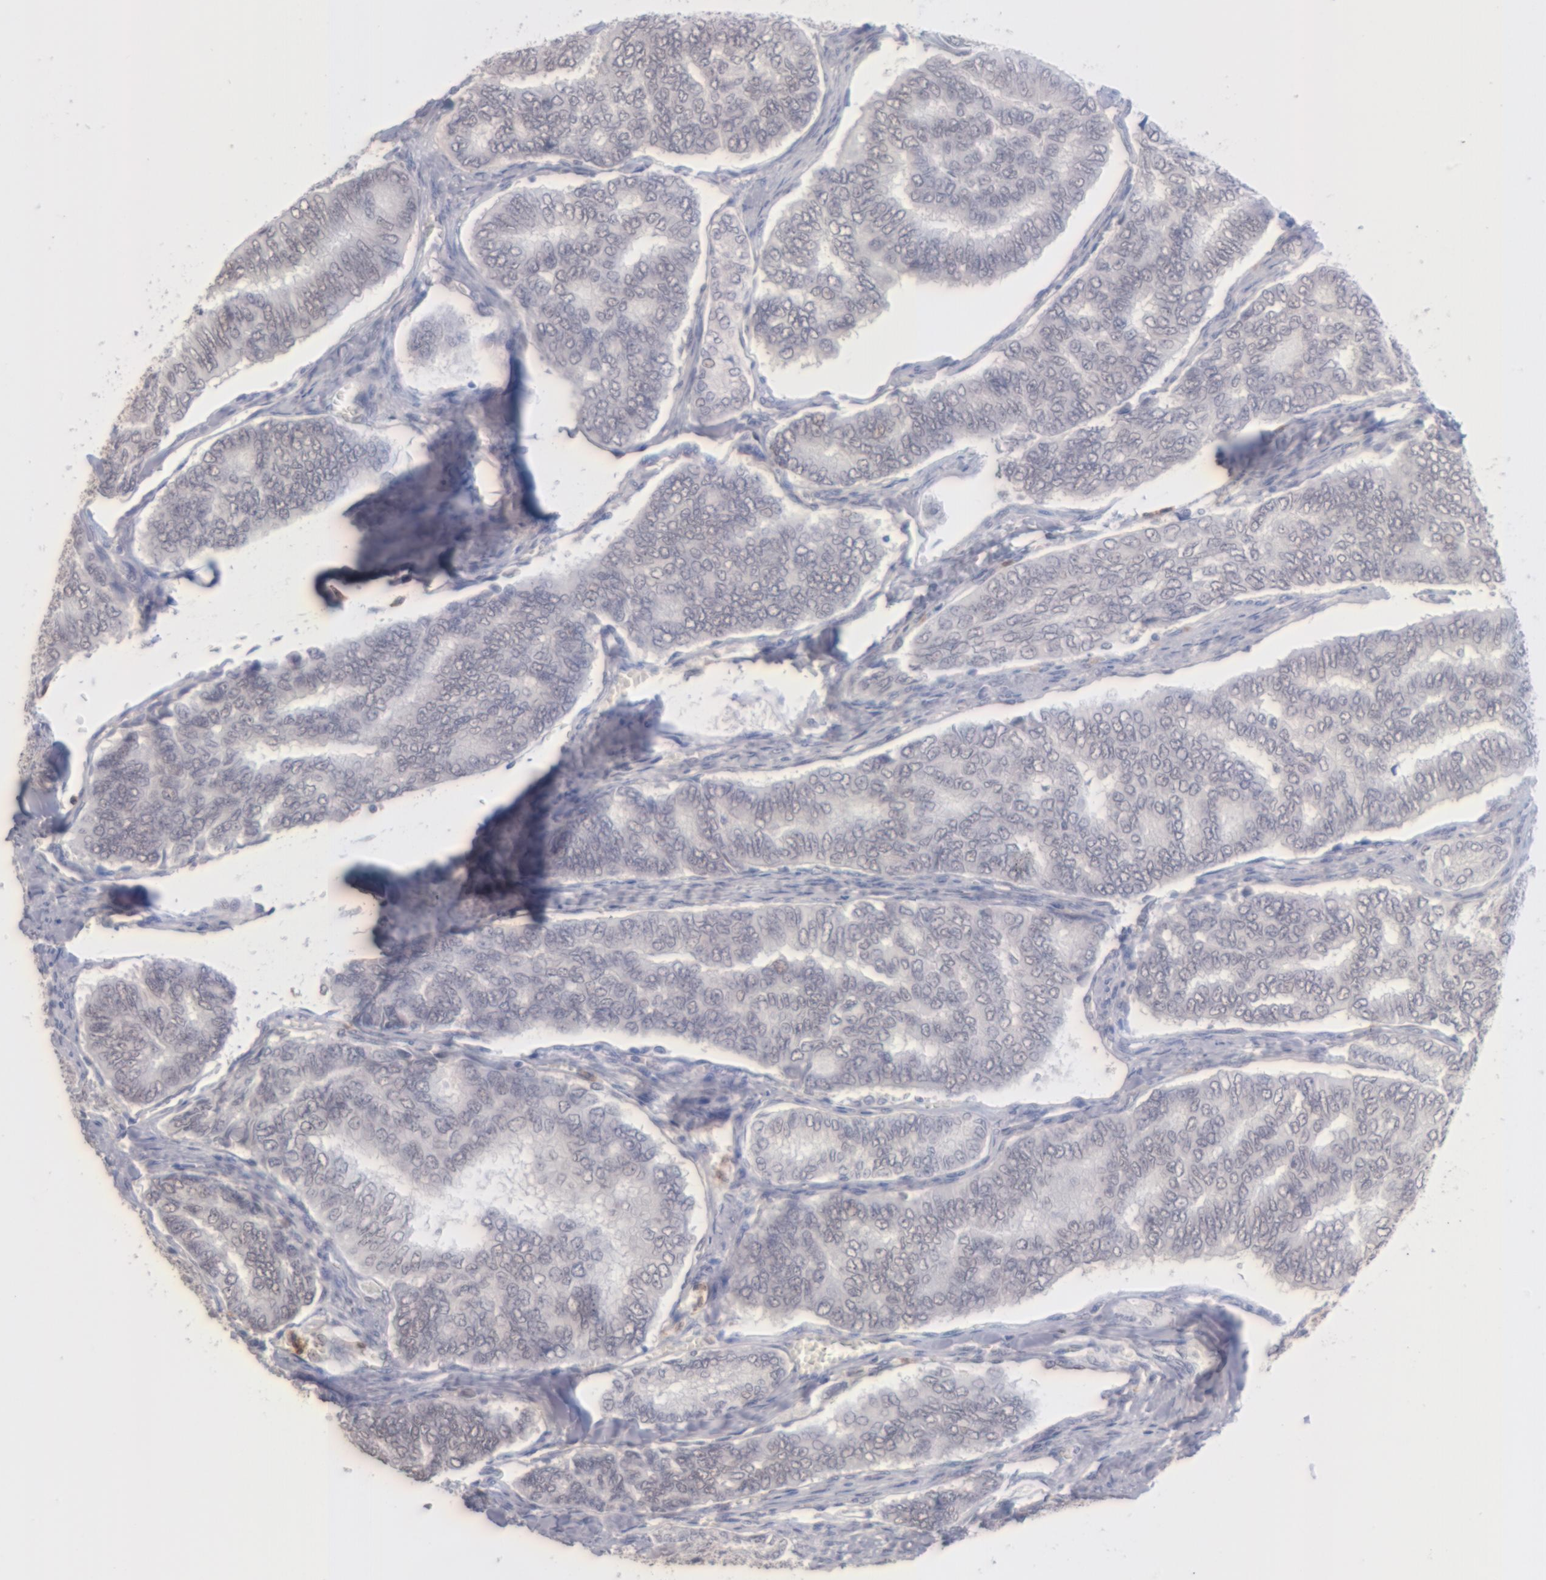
{"staining": {"intensity": "negative", "quantity": "none", "location": "none"}, "tissue": "thyroid cancer", "cell_type": "Tumor cells", "image_type": "cancer", "snomed": [{"axis": "morphology", "description": "Papillary adenocarcinoma, NOS"}, {"axis": "topography", "description": "Thyroid gland"}], "caption": "High power microscopy micrograph of an immunohistochemistry photomicrograph of thyroid papillary adenocarcinoma, revealing no significant staining in tumor cells. (Brightfield microscopy of DAB immunohistochemistry (IHC) at high magnification).", "gene": "MGAM", "patient": {"sex": "female", "age": 35}}